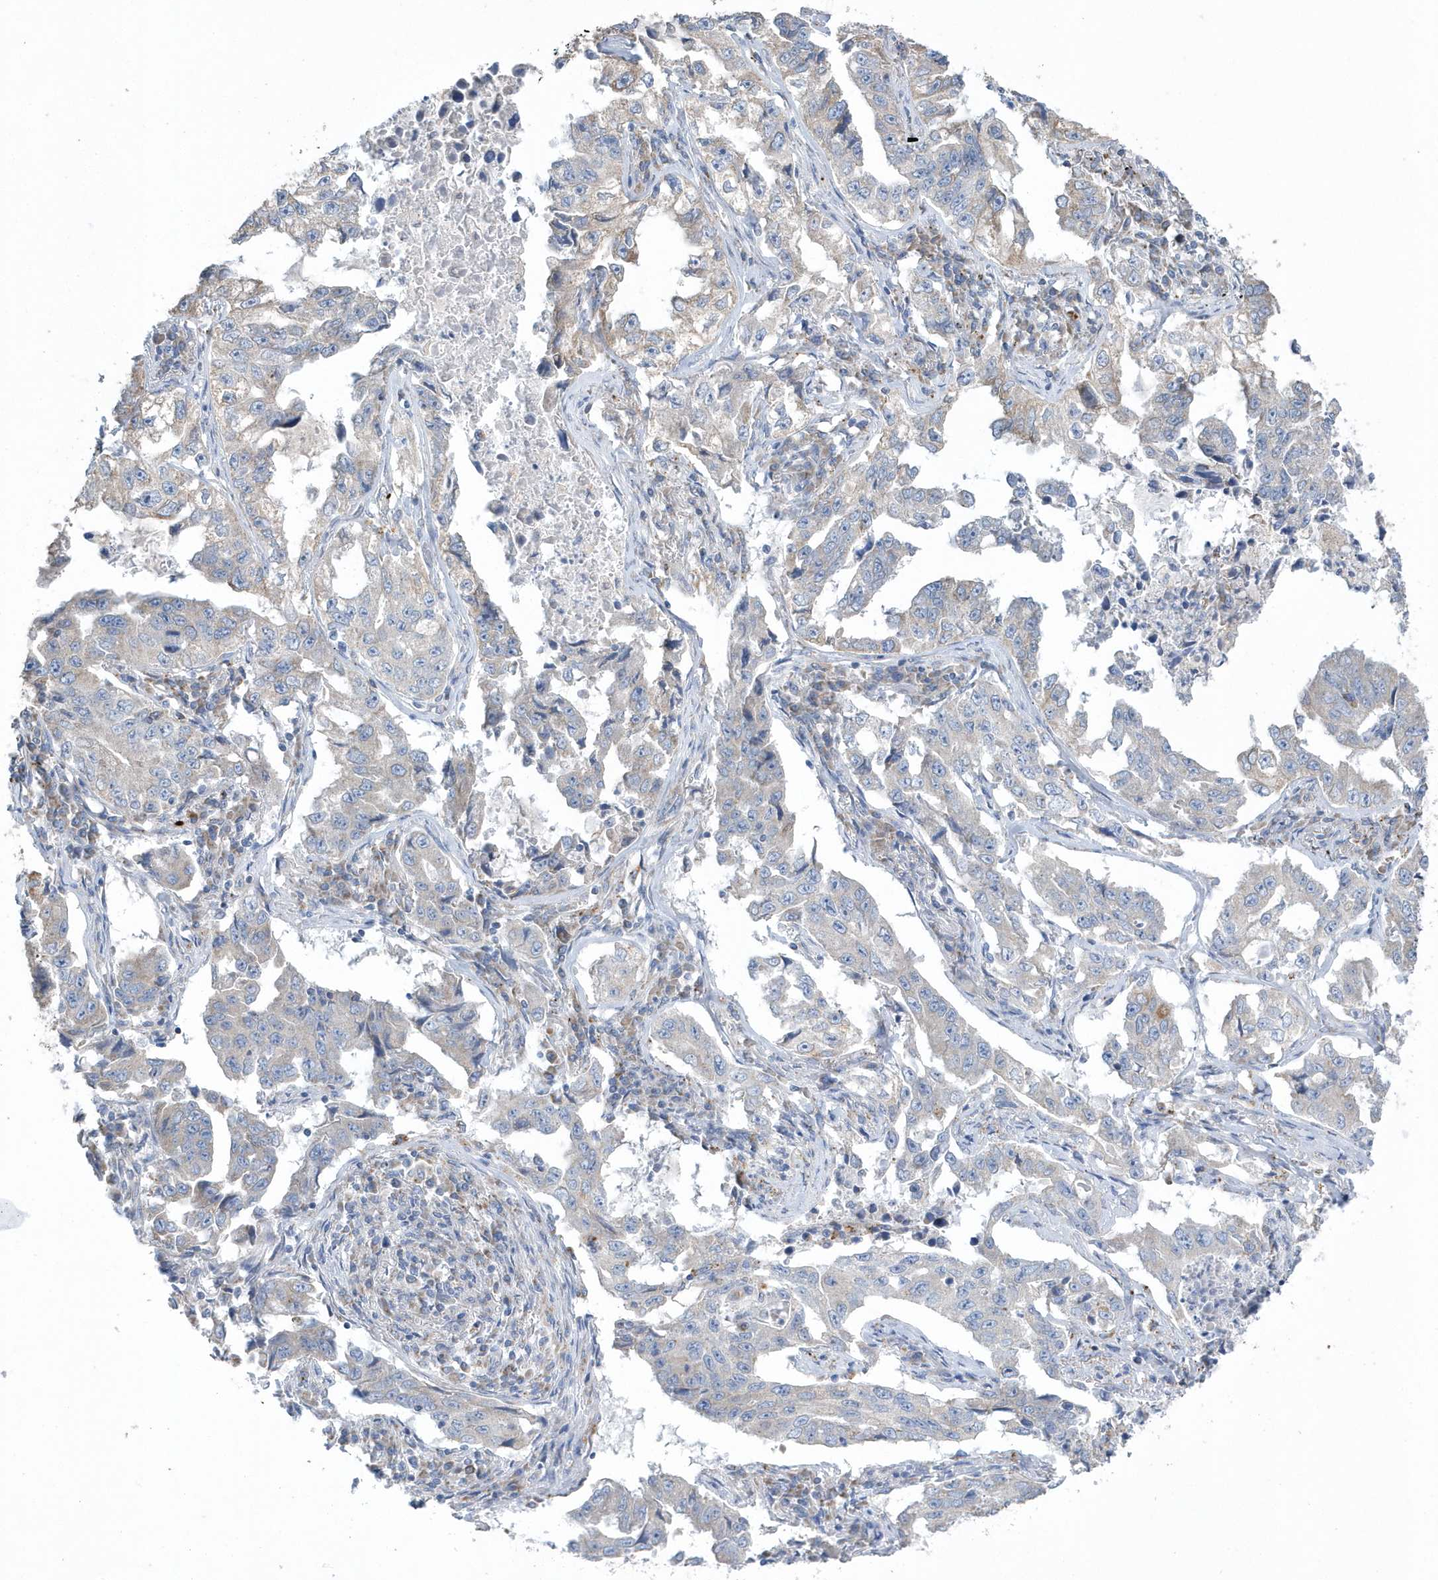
{"staining": {"intensity": "moderate", "quantity": "<25%", "location": "cytoplasmic/membranous"}, "tissue": "lung cancer", "cell_type": "Tumor cells", "image_type": "cancer", "snomed": [{"axis": "morphology", "description": "Adenocarcinoma, NOS"}, {"axis": "topography", "description": "Lung"}], "caption": "Moderate cytoplasmic/membranous expression for a protein is seen in approximately <25% of tumor cells of lung cancer (adenocarcinoma) using immunohistochemistry.", "gene": "SPATA5", "patient": {"sex": "female", "age": 51}}